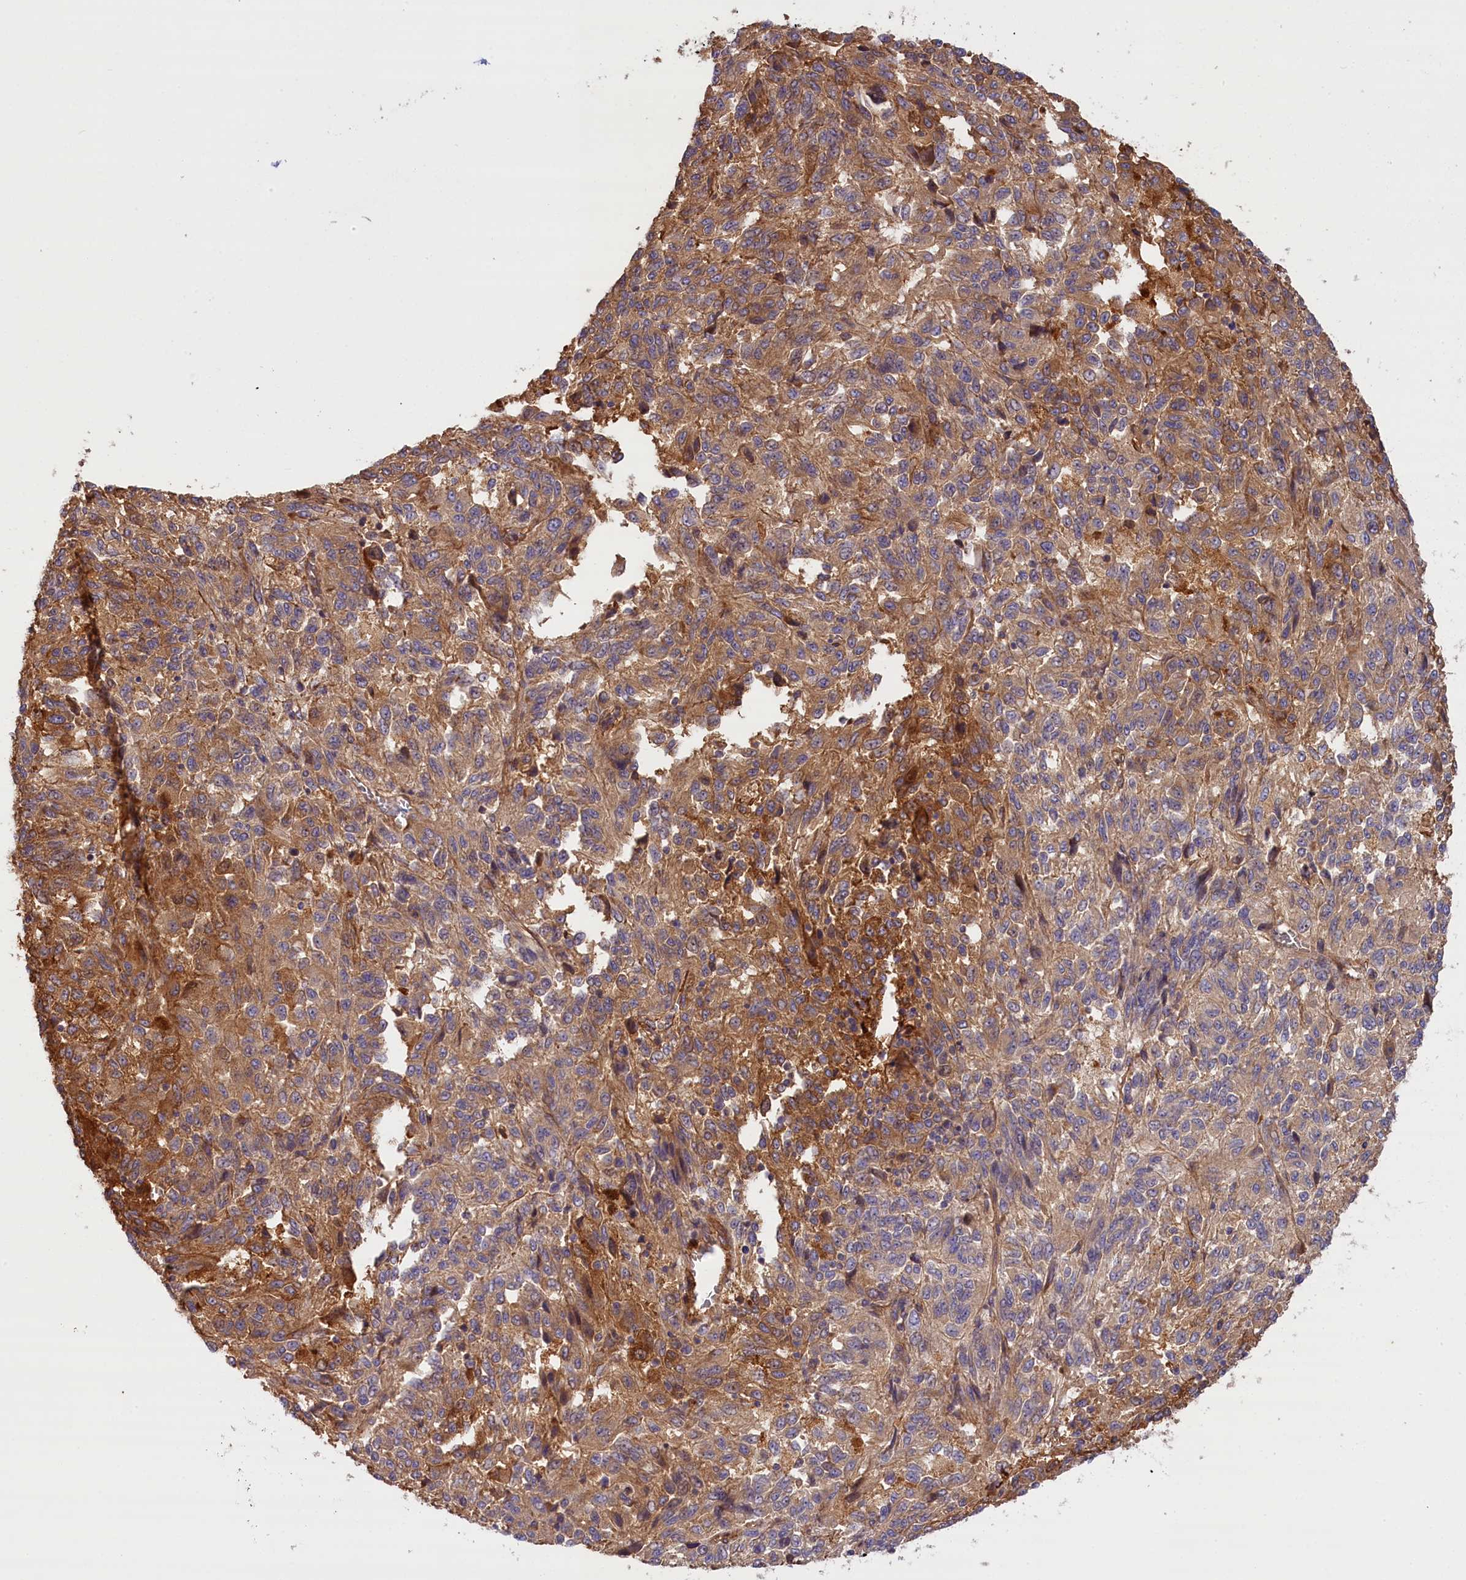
{"staining": {"intensity": "moderate", "quantity": "25%-75%", "location": "cytoplasmic/membranous"}, "tissue": "melanoma", "cell_type": "Tumor cells", "image_type": "cancer", "snomed": [{"axis": "morphology", "description": "Malignant melanoma, Metastatic site"}, {"axis": "topography", "description": "Lung"}], "caption": "IHC (DAB (3,3'-diaminobenzidine)) staining of human melanoma reveals moderate cytoplasmic/membranous protein staining in approximately 25%-75% of tumor cells.", "gene": "FUZ", "patient": {"sex": "male", "age": 64}}